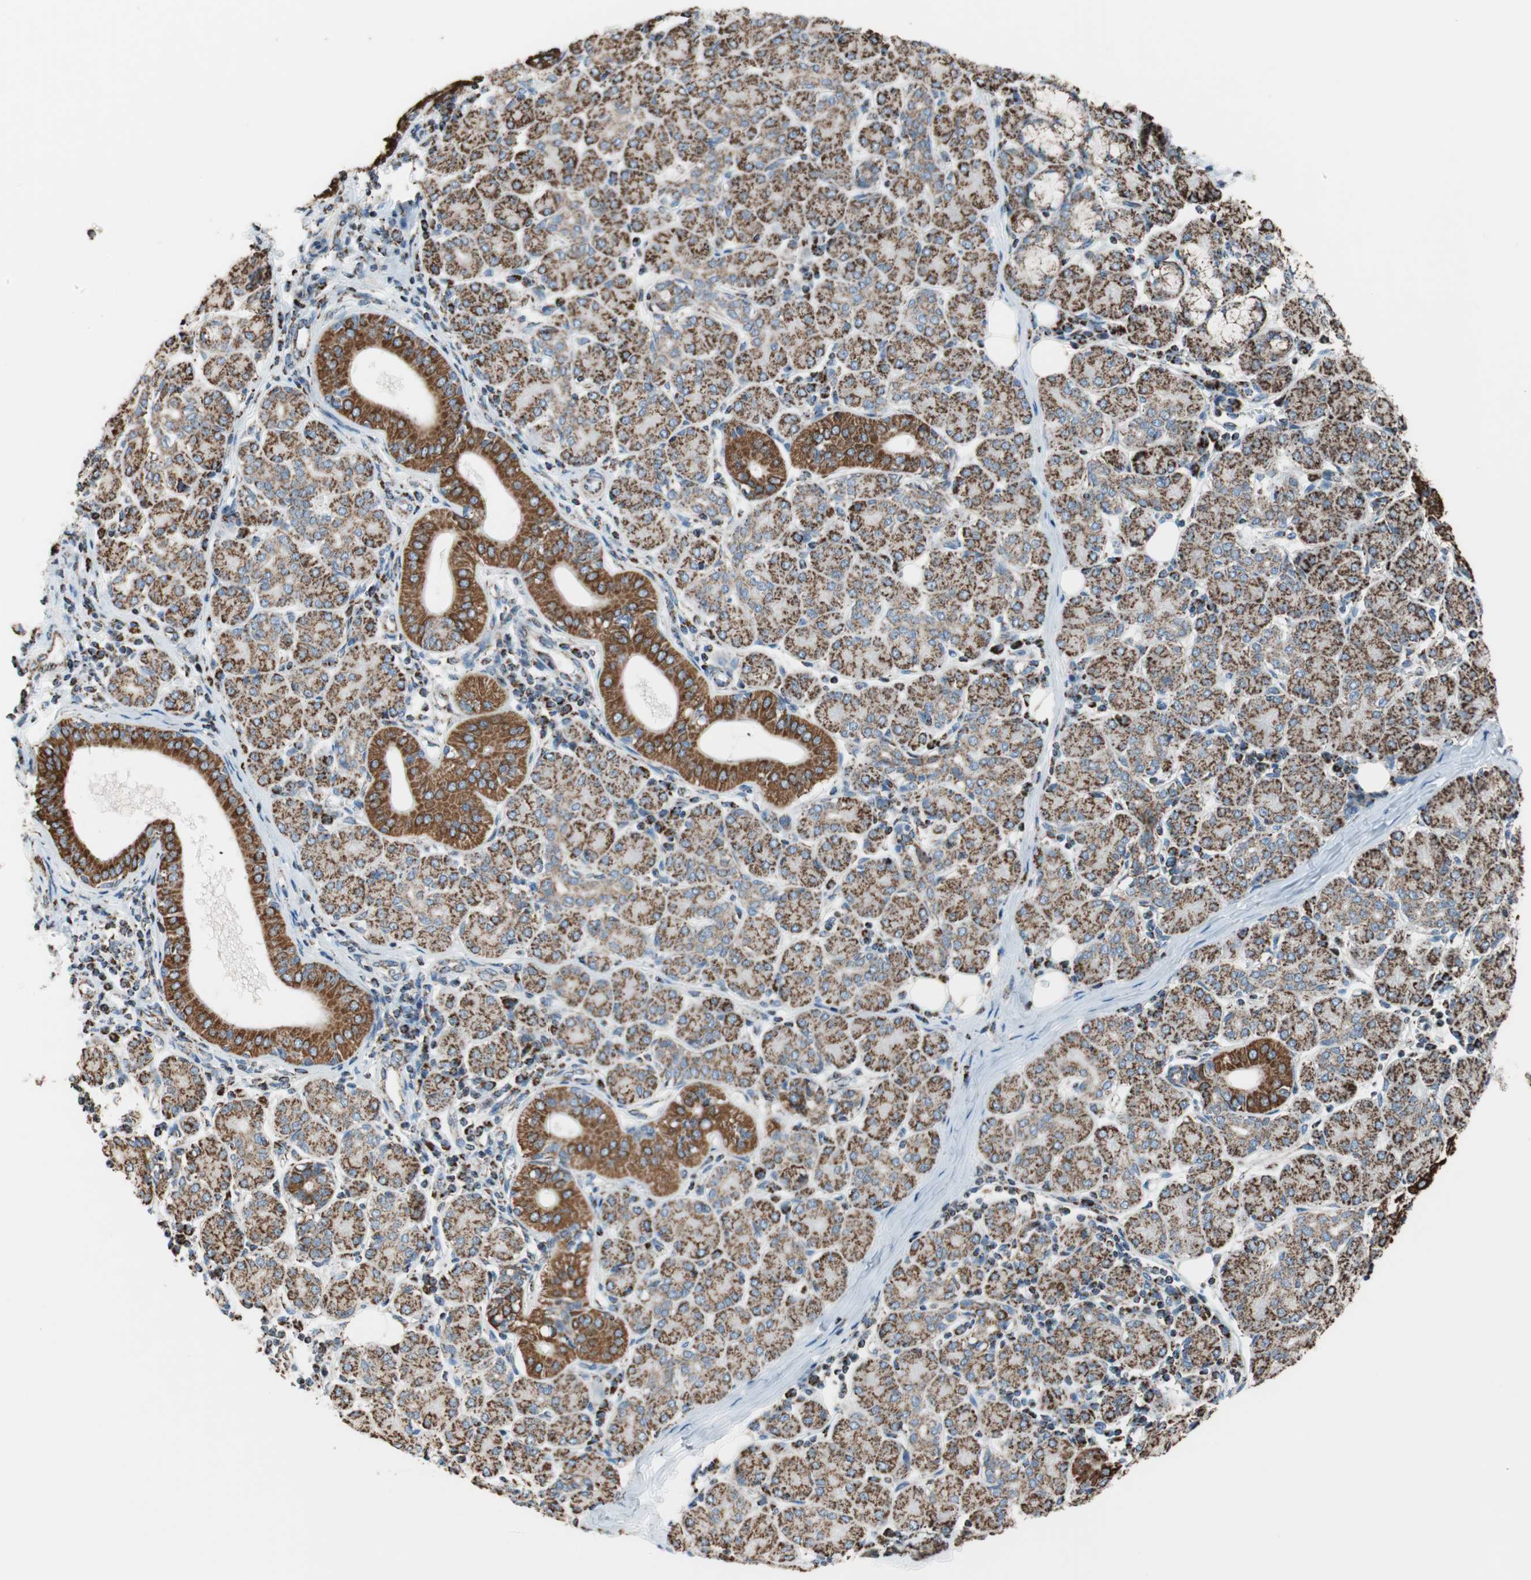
{"staining": {"intensity": "moderate", "quantity": ">75%", "location": "cytoplasmic/membranous"}, "tissue": "salivary gland", "cell_type": "Glandular cells", "image_type": "normal", "snomed": [{"axis": "morphology", "description": "Normal tissue, NOS"}, {"axis": "morphology", "description": "Inflammation, NOS"}, {"axis": "topography", "description": "Lymph node"}, {"axis": "topography", "description": "Salivary gland"}], "caption": "IHC histopathology image of unremarkable salivary gland stained for a protein (brown), which shows medium levels of moderate cytoplasmic/membranous expression in approximately >75% of glandular cells.", "gene": "PCSK4", "patient": {"sex": "male", "age": 3}}